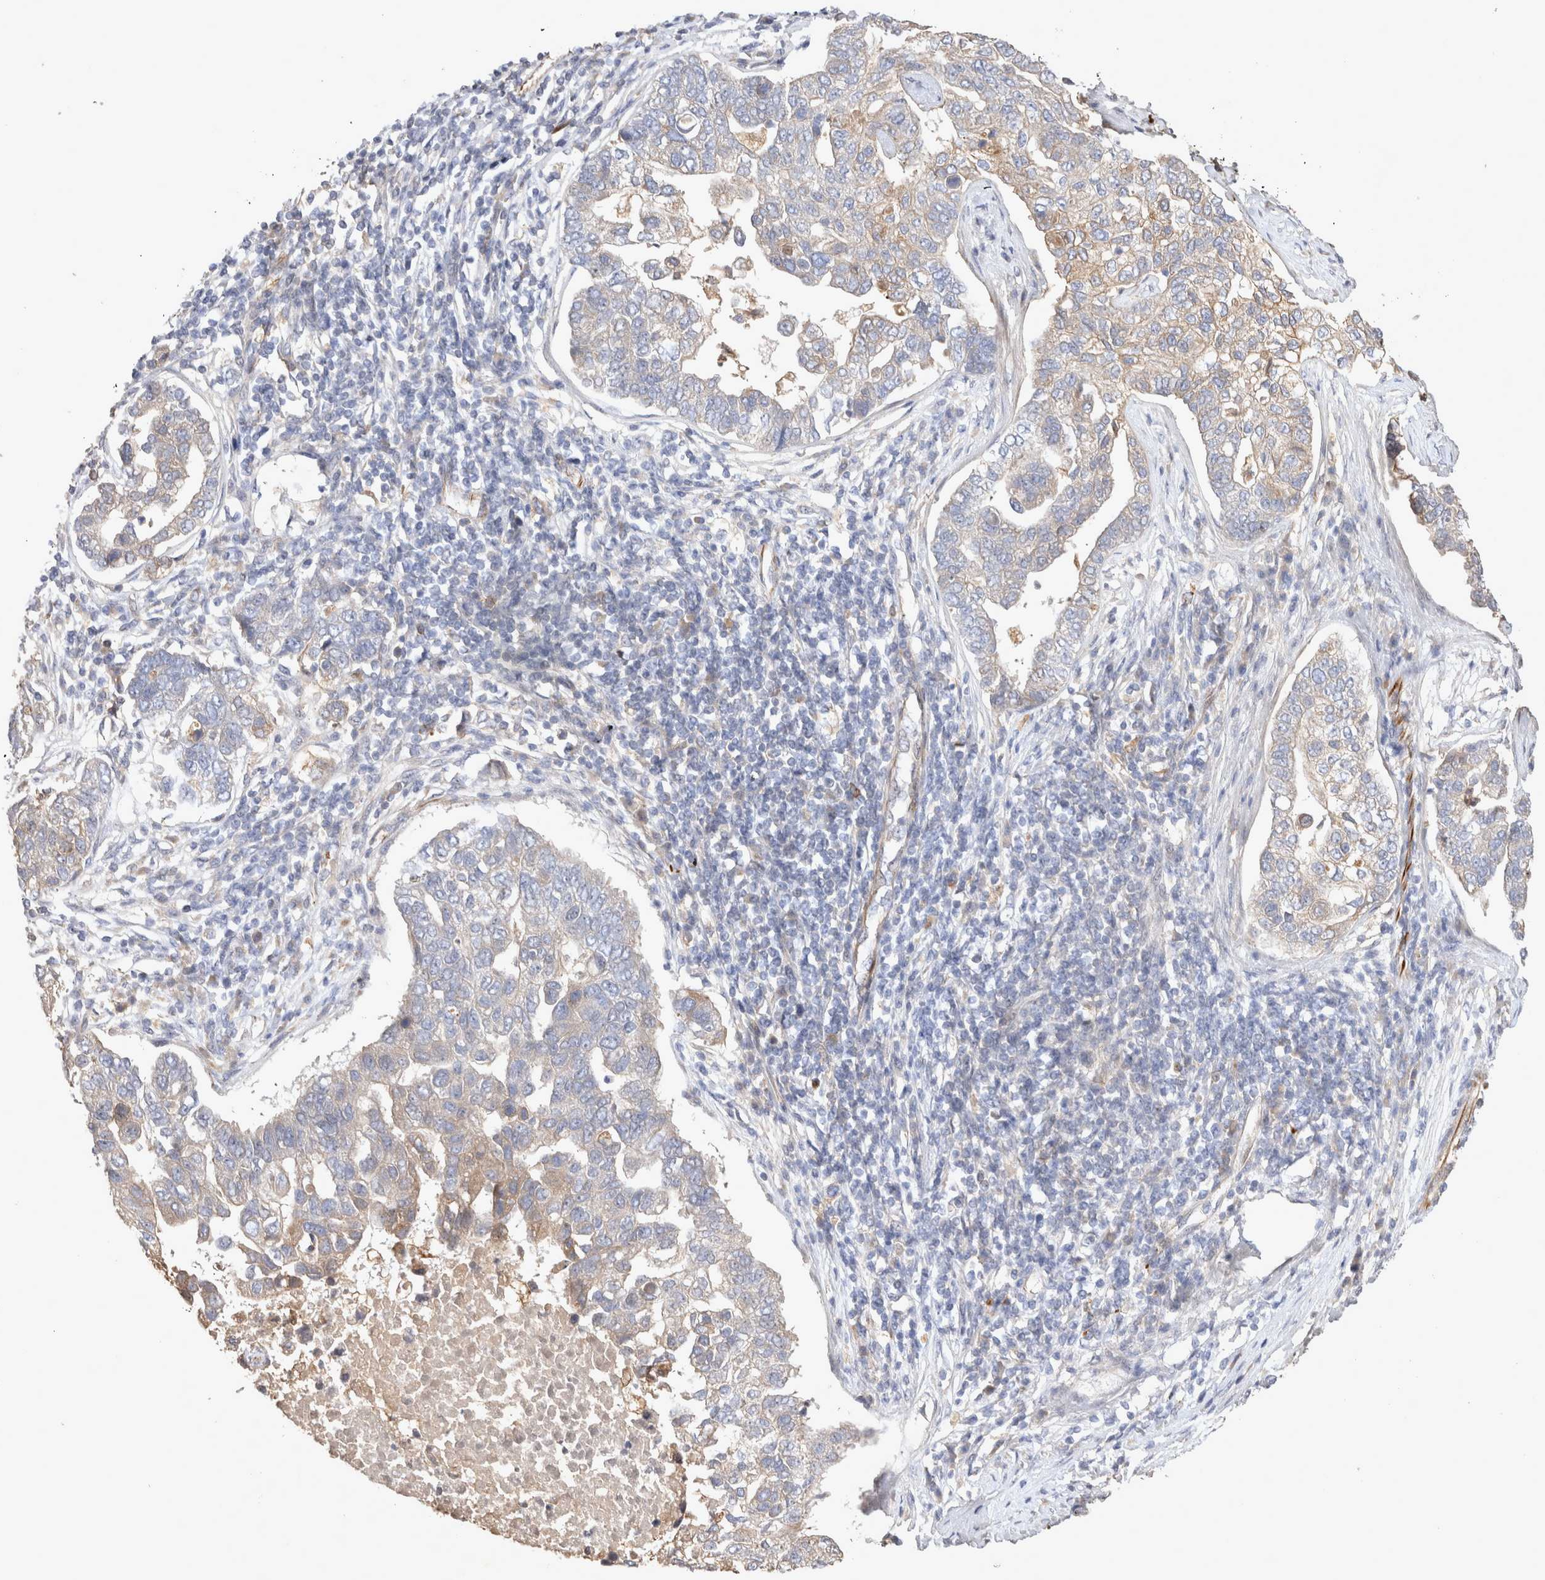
{"staining": {"intensity": "weak", "quantity": "25%-75%", "location": "cytoplasmic/membranous"}, "tissue": "pancreatic cancer", "cell_type": "Tumor cells", "image_type": "cancer", "snomed": [{"axis": "morphology", "description": "Adenocarcinoma, NOS"}, {"axis": "topography", "description": "Pancreas"}], "caption": "IHC photomicrograph of human adenocarcinoma (pancreatic) stained for a protein (brown), which displays low levels of weak cytoplasmic/membranous positivity in about 25%-75% of tumor cells.", "gene": "NMU", "patient": {"sex": "female", "age": 61}}